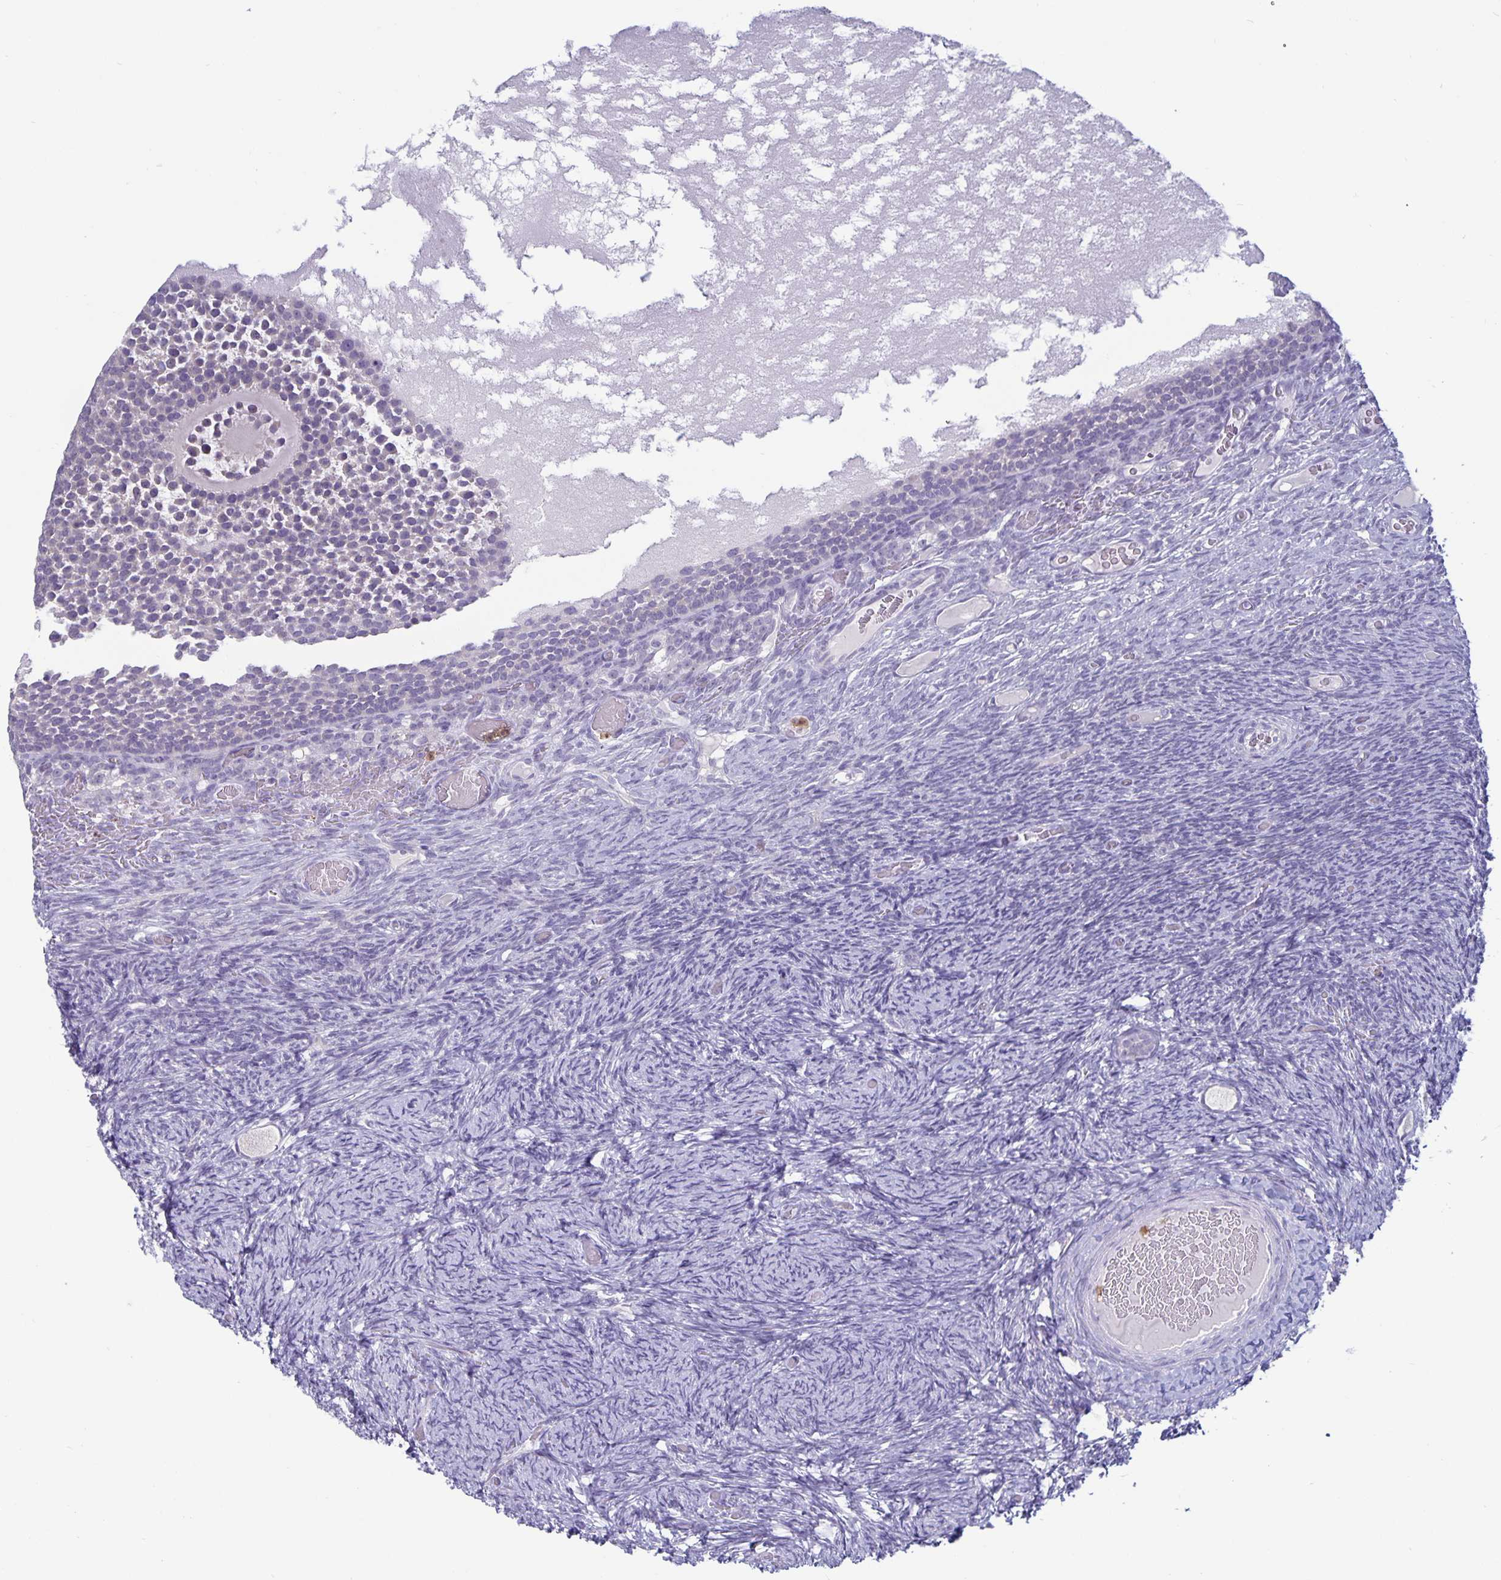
{"staining": {"intensity": "negative", "quantity": "none", "location": "none"}, "tissue": "ovary", "cell_type": "Follicle cells", "image_type": "normal", "snomed": [{"axis": "morphology", "description": "Normal tissue, NOS"}, {"axis": "topography", "description": "Ovary"}], "caption": "Human ovary stained for a protein using IHC demonstrates no staining in follicle cells.", "gene": "PLCB3", "patient": {"sex": "female", "age": 34}}